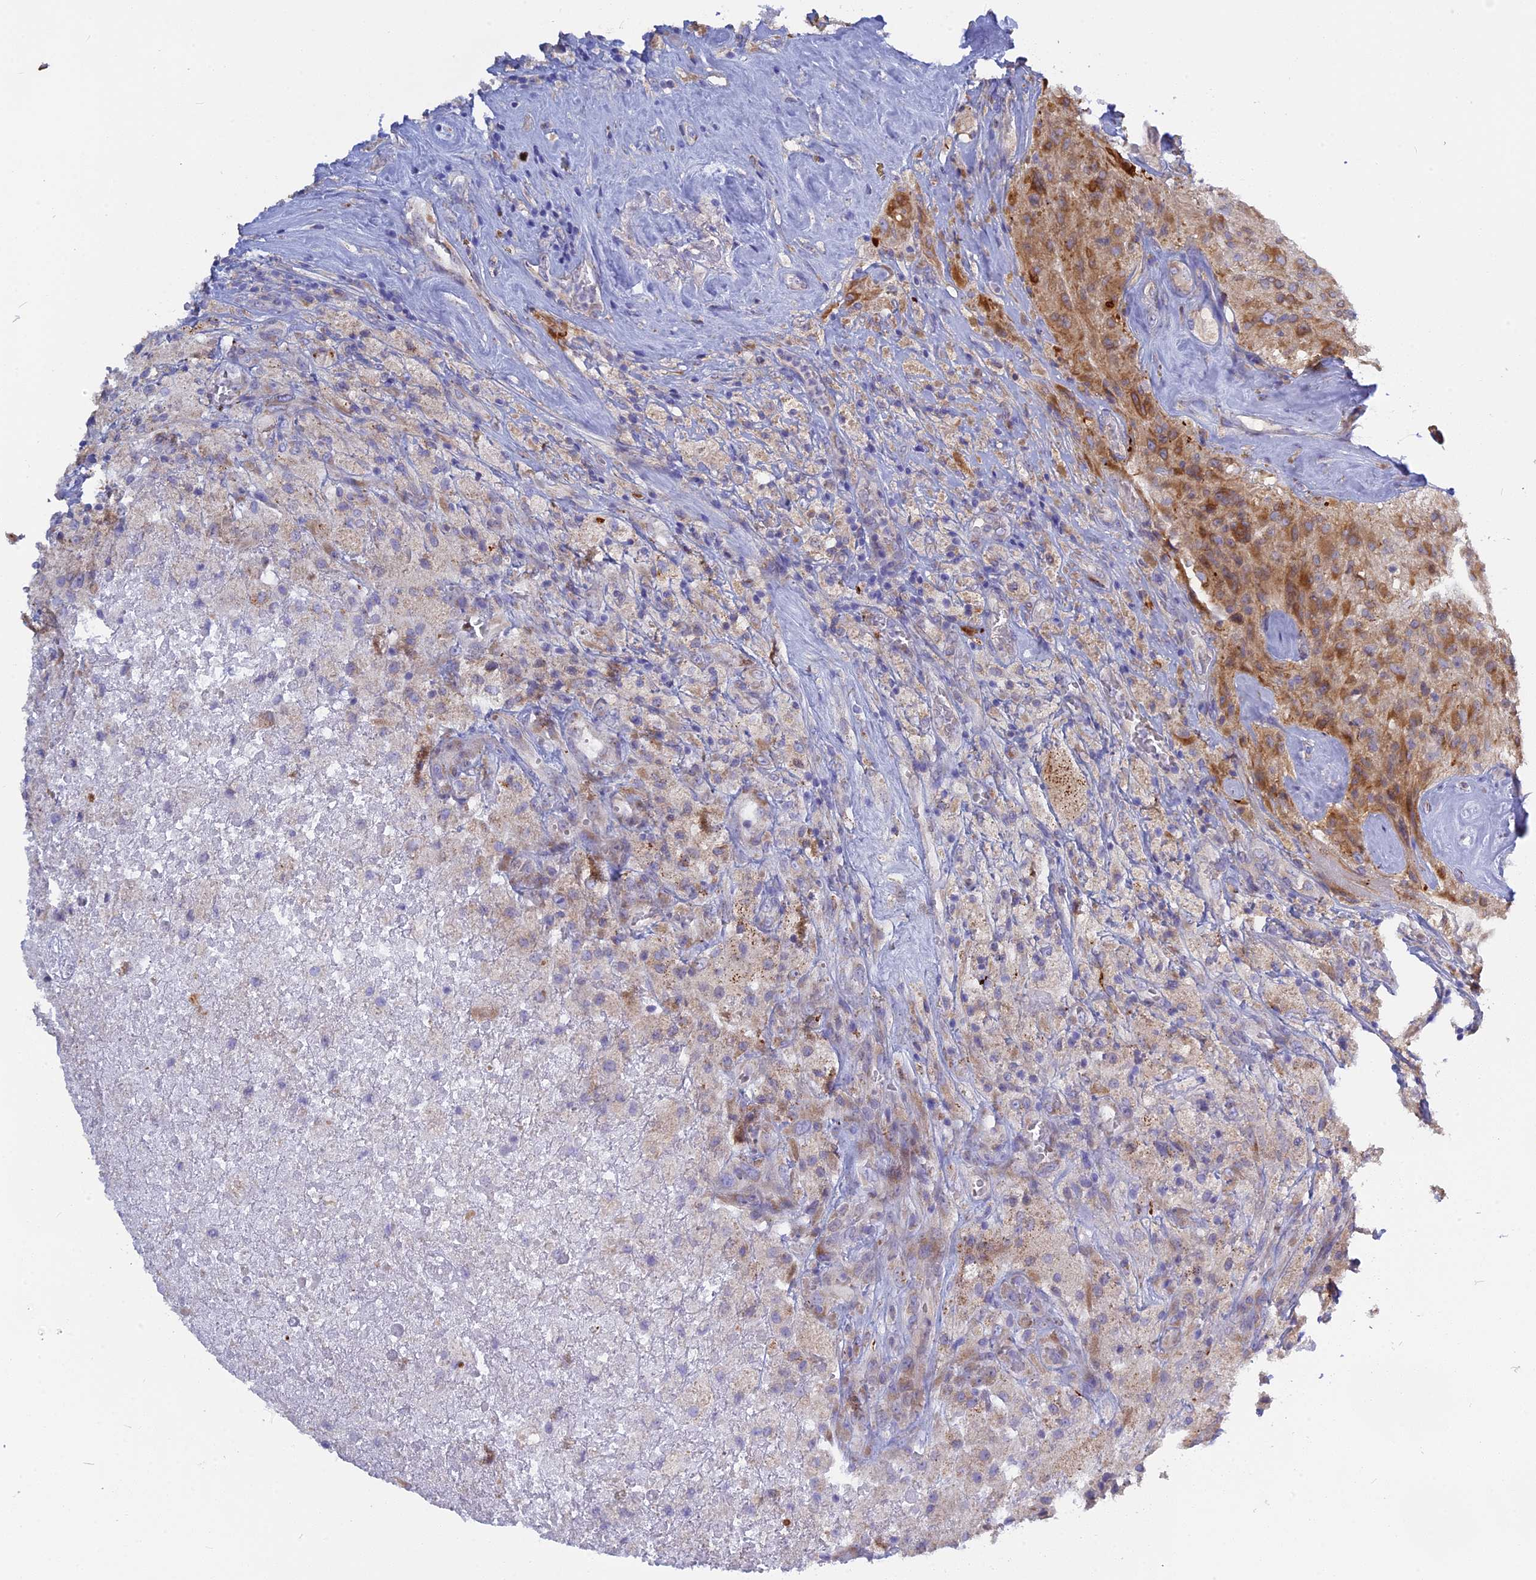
{"staining": {"intensity": "moderate", "quantity": "25%-75%", "location": "cytoplasmic/membranous"}, "tissue": "glioma", "cell_type": "Tumor cells", "image_type": "cancer", "snomed": [{"axis": "morphology", "description": "Glioma, malignant, High grade"}, {"axis": "topography", "description": "Brain"}], "caption": "Immunohistochemistry image of neoplastic tissue: human glioma stained using IHC shows medium levels of moderate protein expression localized specifically in the cytoplasmic/membranous of tumor cells, appearing as a cytoplasmic/membranous brown color.", "gene": "TLCD1", "patient": {"sex": "male", "age": 69}}